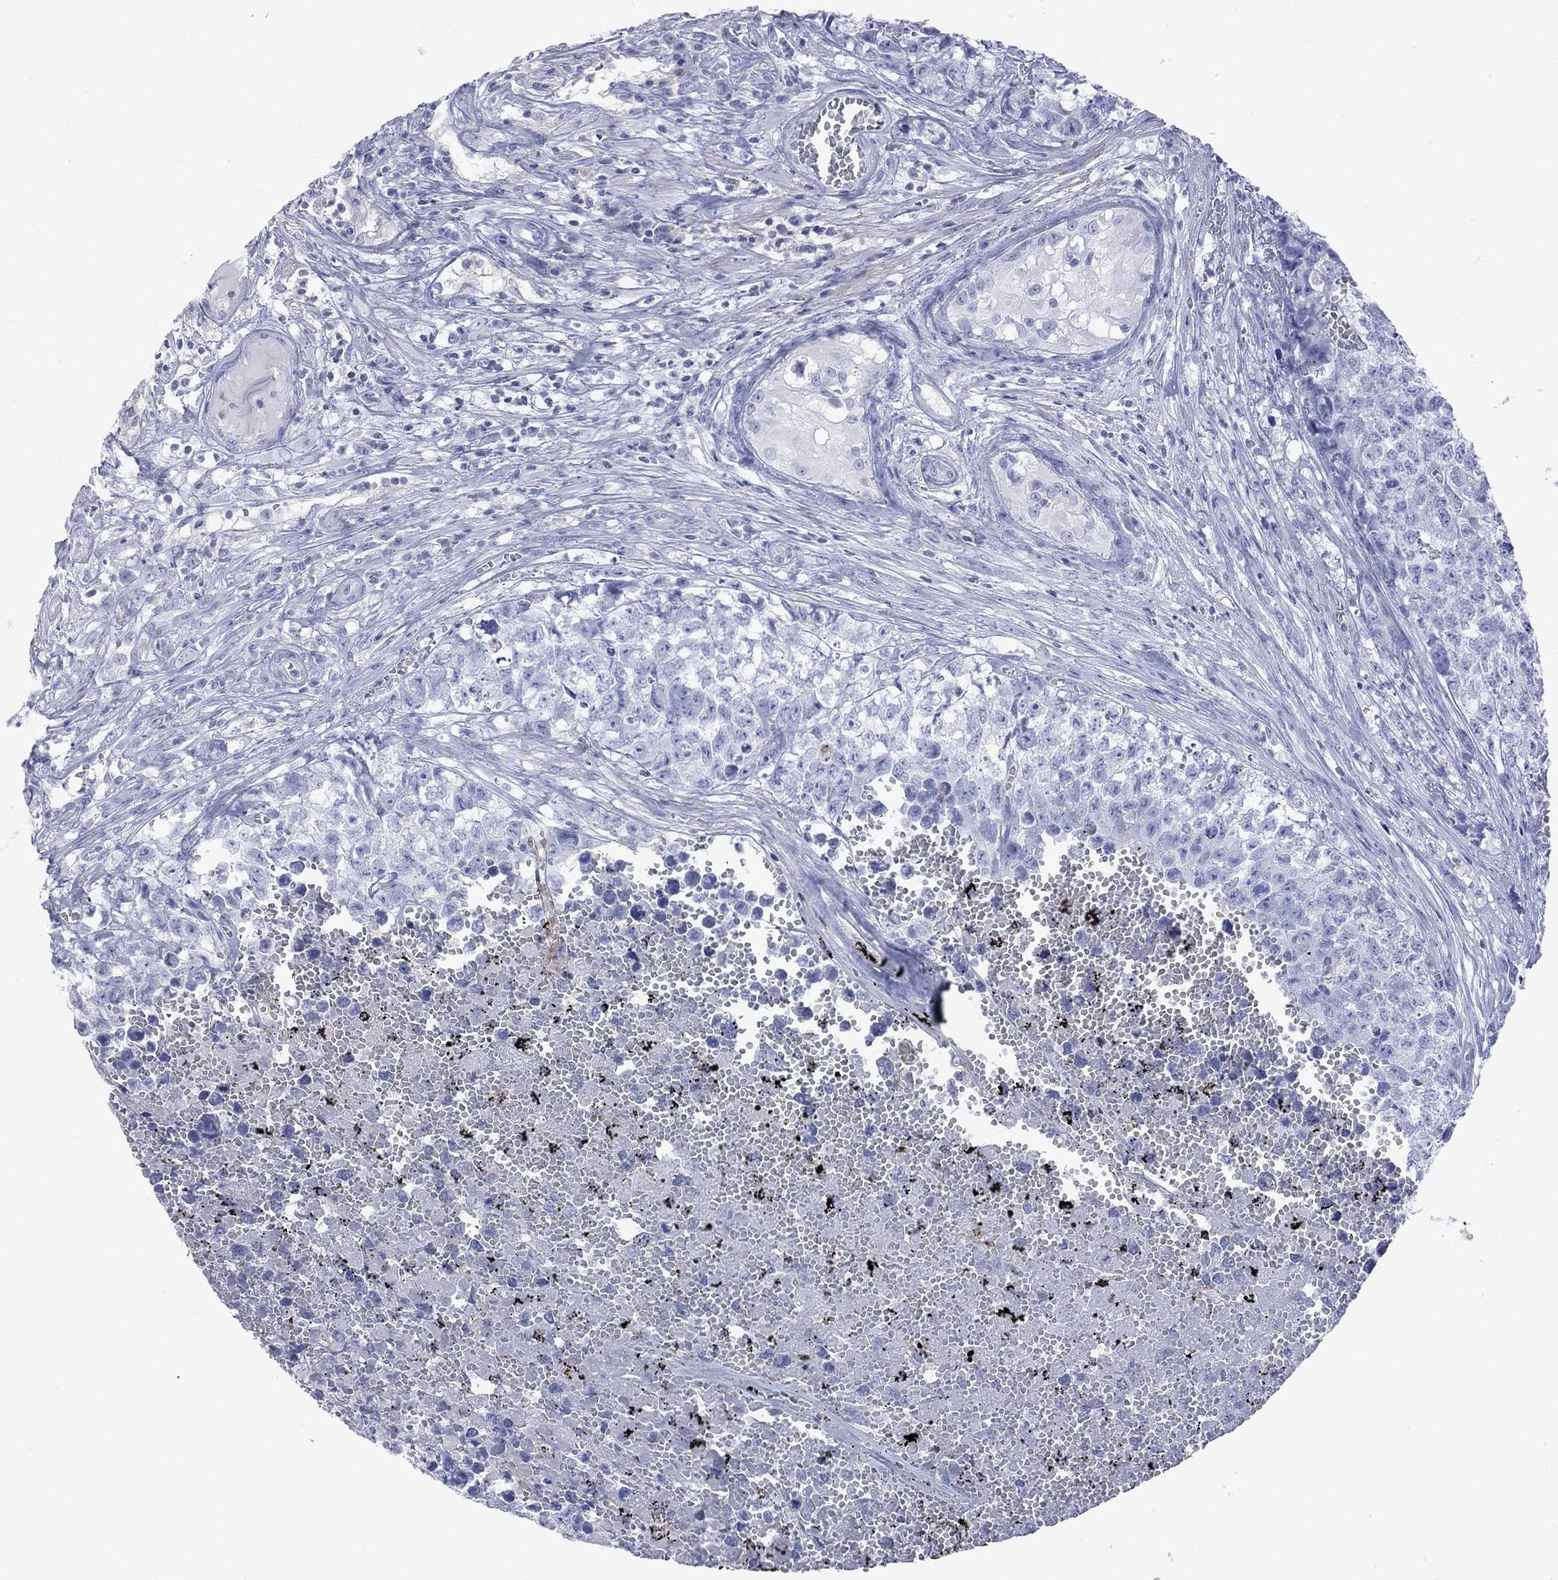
{"staining": {"intensity": "negative", "quantity": "none", "location": "none"}, "tissue": "testis cancer", "cell_type": "Tumor cells", "image_type": "cancer", "snomed": [{"axis": "morphology", "description": "Seminoma, NOS"}, {"axis": "morphology", "description": "Carcinoma, Embryonal, NOS"}, {"axis": "topography", "description": "Testis"}], "caption": "There is no significant positivity in tumor cells of testis cancer.", "gene": "S100A3", "patient": {"sex": "male", "age": 22}}